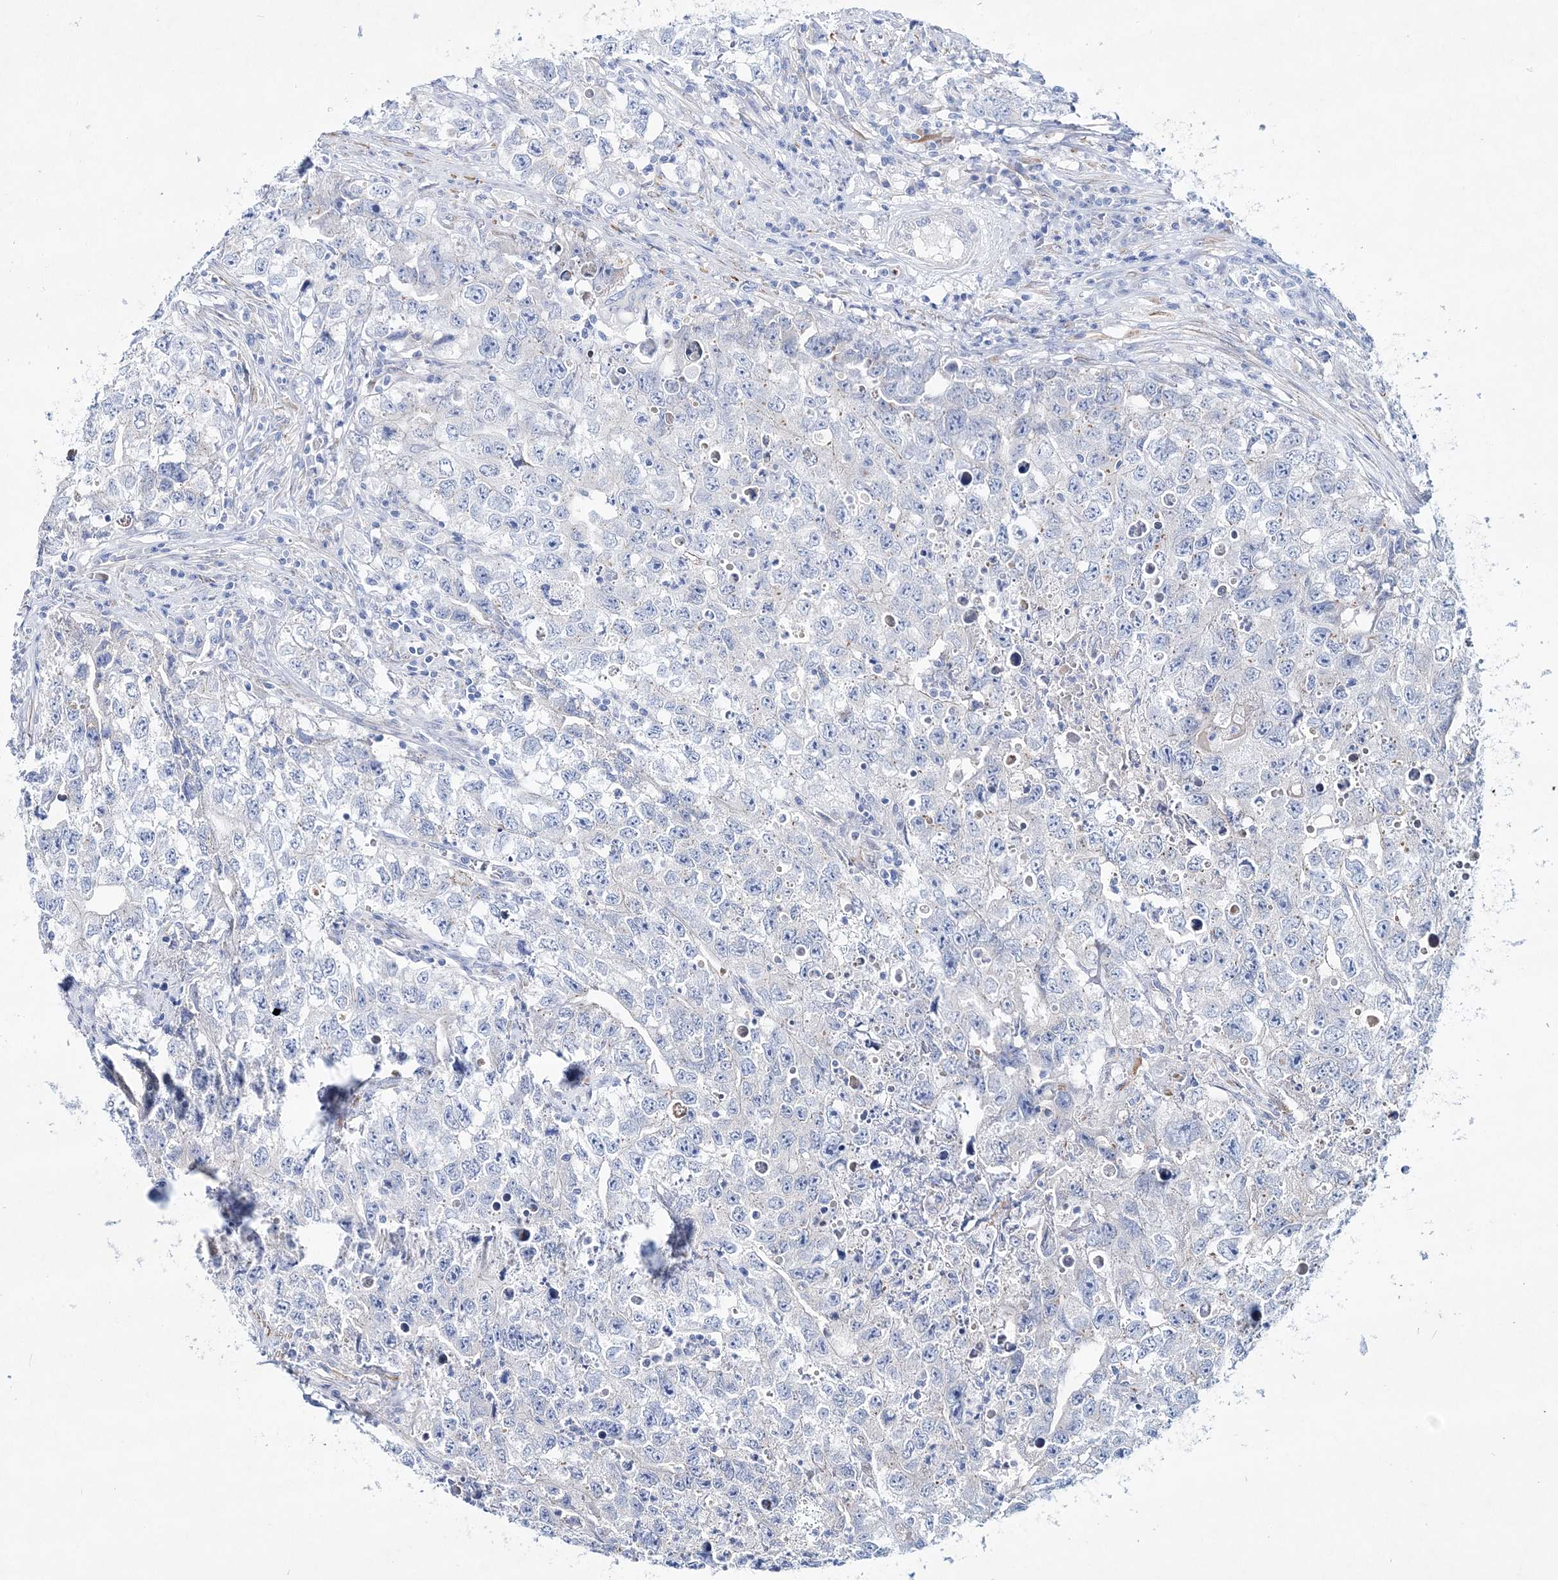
{"staining": {"intensity": "negative", "quantity": "none", "location": "none"}, "tissue": "testis cancer", "cell_type": "Tumor cells", "image_type": "cancer", "snomed": [{"axis": "morphology", "description": "Seminoma, NOS"}, {"axis": "morphology", "description": "Carcinoma, Embryonal, NOS"}, {"axis": "topography", "description": "Testis"}], "caption": "The immunohistochemistry histopathology image has no significant expression in tumor cells of testis seminoma tissue. (DAB IHC with hematoxylin counter stain).", "gene": "SPINK7", "patient": {"sex": "male", "age": 43}}